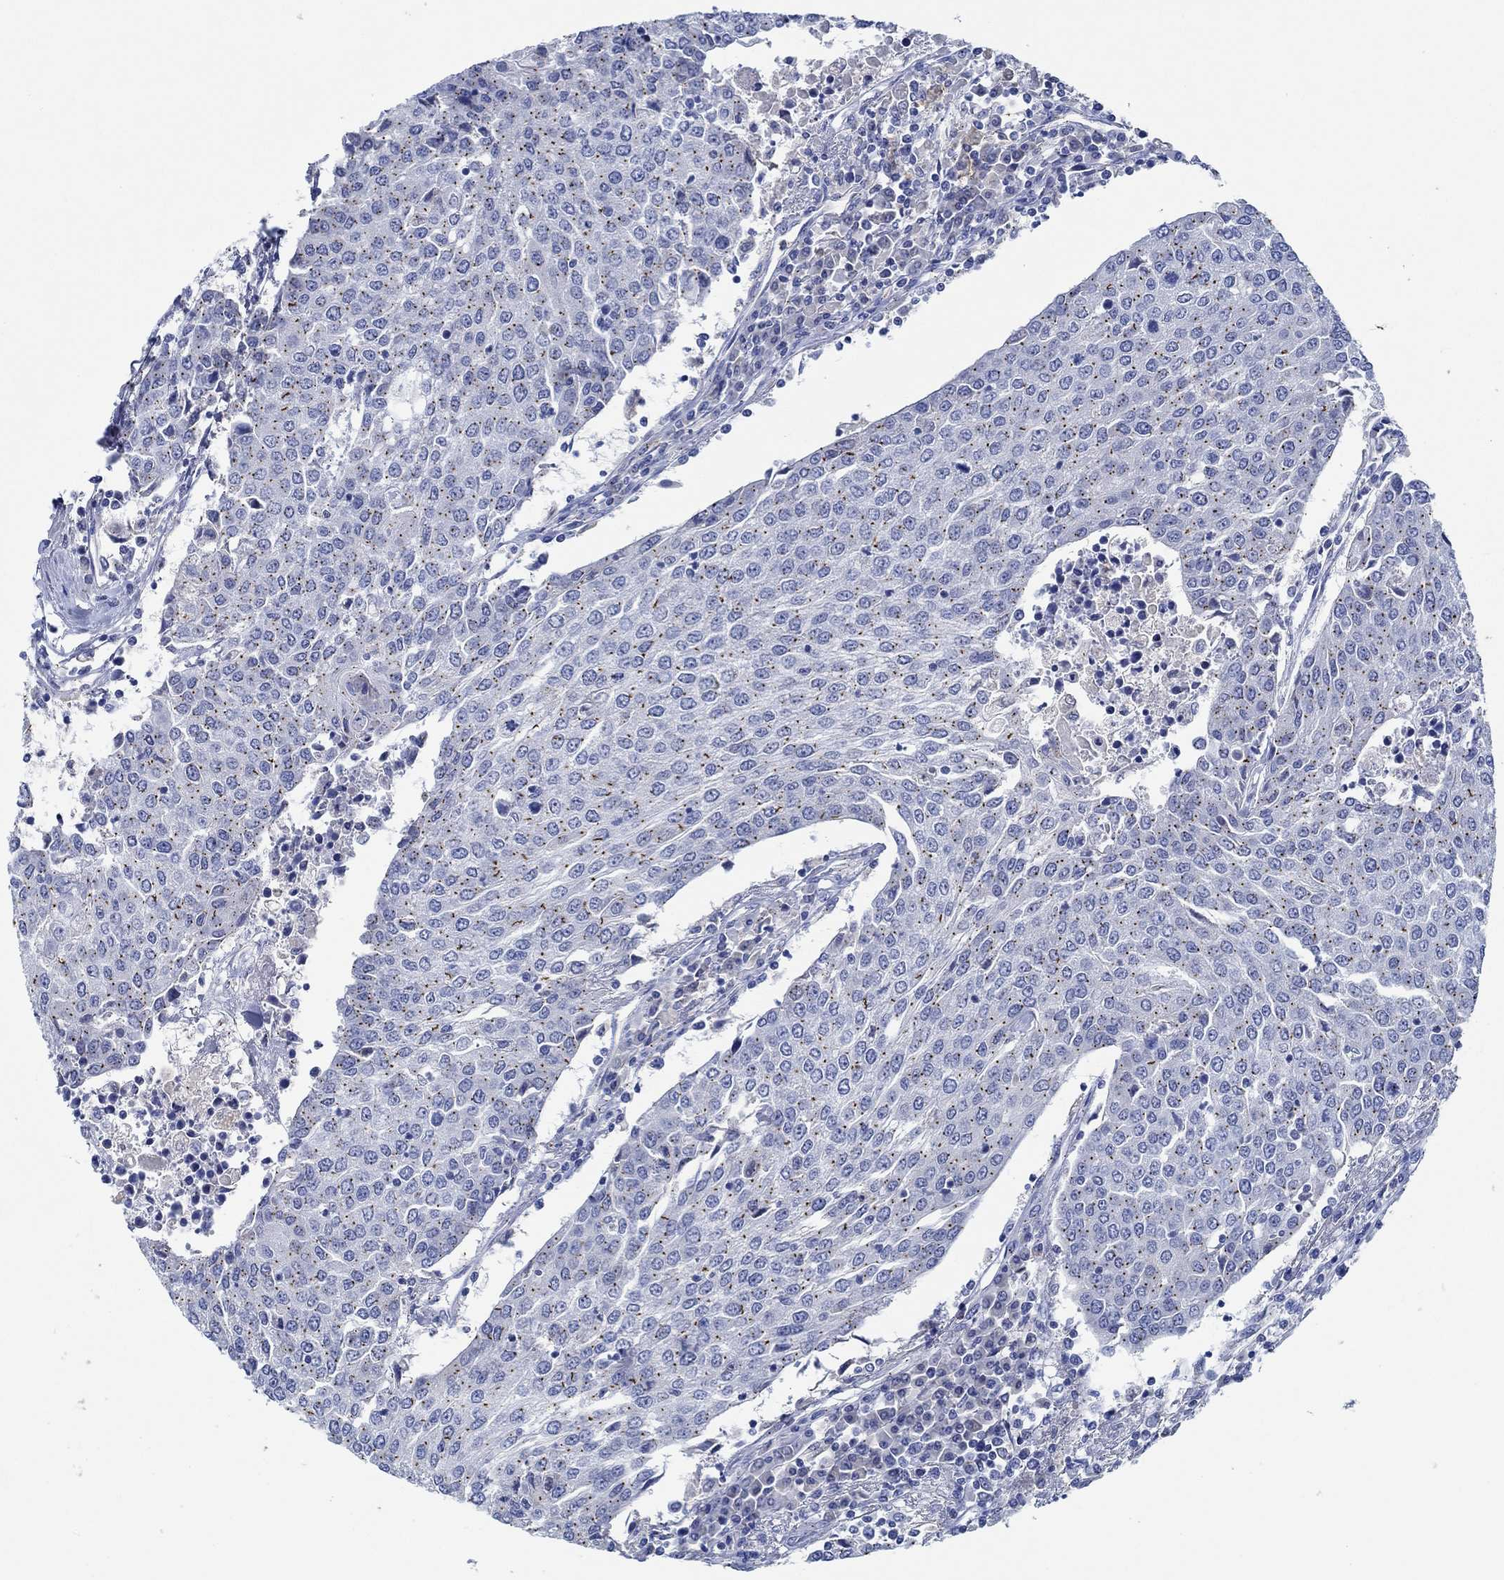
{"staining": {"intensity": "negative", "quantity": "none", "location": "none"}, "tissue": "urothelial cancer", "cell_type": "Tumor cells", "image_type": "cancer", "snomed": [{"axis": "morphology", "description": "Urothelial carcinoma, High grade"}, {"axis": "topography", "description": "Urinary bladder"}], "caption": "A photomicrograph of urothelial cancer stained for a protein demonstrates no brown staining in tumor cells. (DAB (3,3'-diaminobenzidine) immunohistochemistry, high magnification).", "gene": "CPM", "patient": {"sex": "female", "age": 85}}